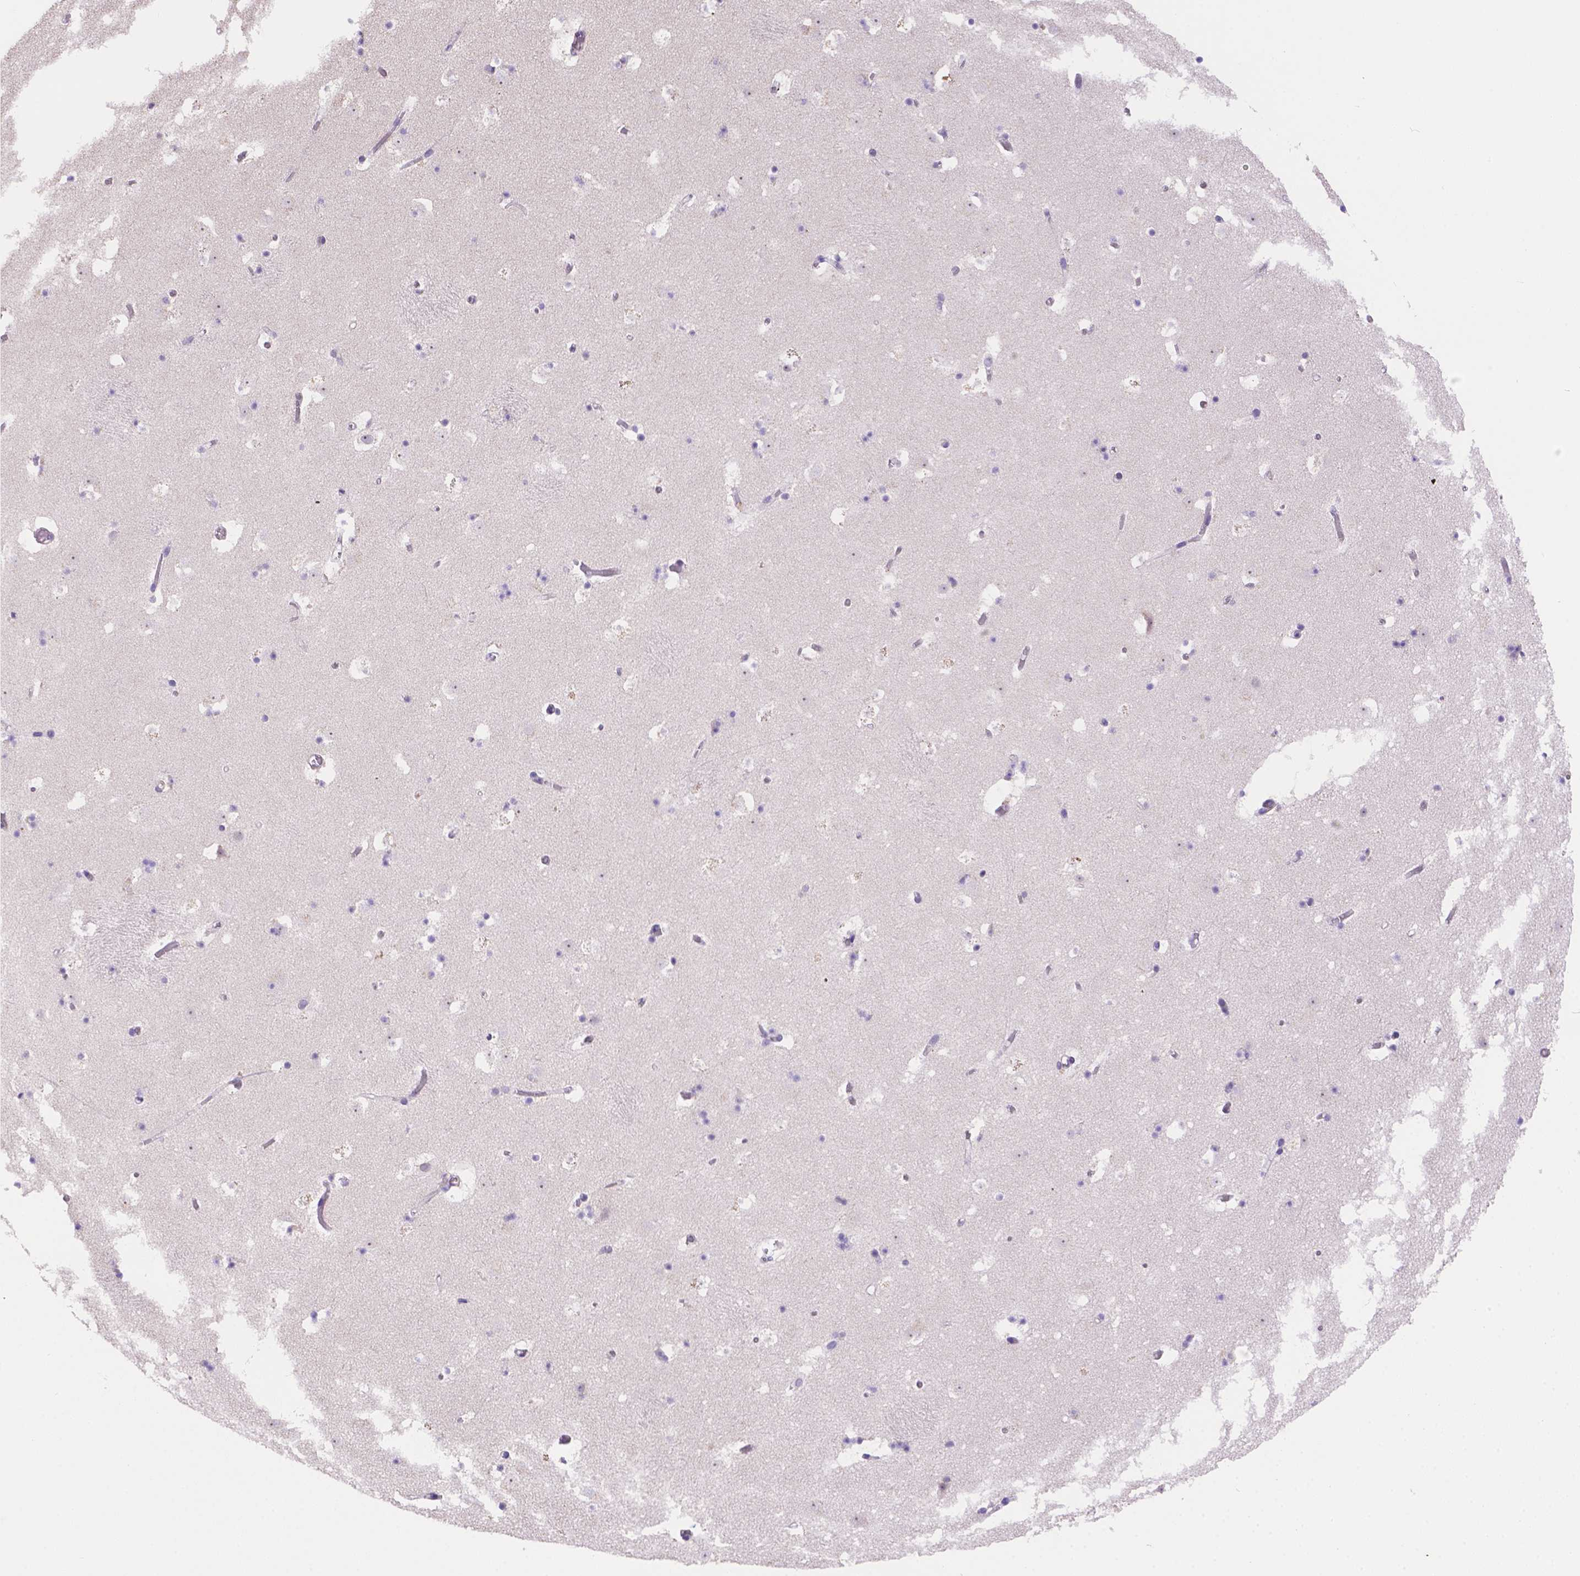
{"staining": {"intensity": "negative", "quantity": "none", "location": "none"}, "tissue": "caudate", "cell_type": "Glial cells", "image_type": "normal", "snomed": [{"axis": "morphology", "description": "Normal tissue, NOS"}, {"axis": "topography", "description": "Lateral ventricle wall"}], "caption": "Micrograph shows no significant protein expression in glial cells of normal caudate. The staining is performed using DAB brown chromogen with nuclei counter-stained in using hematoxylin.", "gene": "NXPE2", "patient": {"sex": "female", "age": 42}}